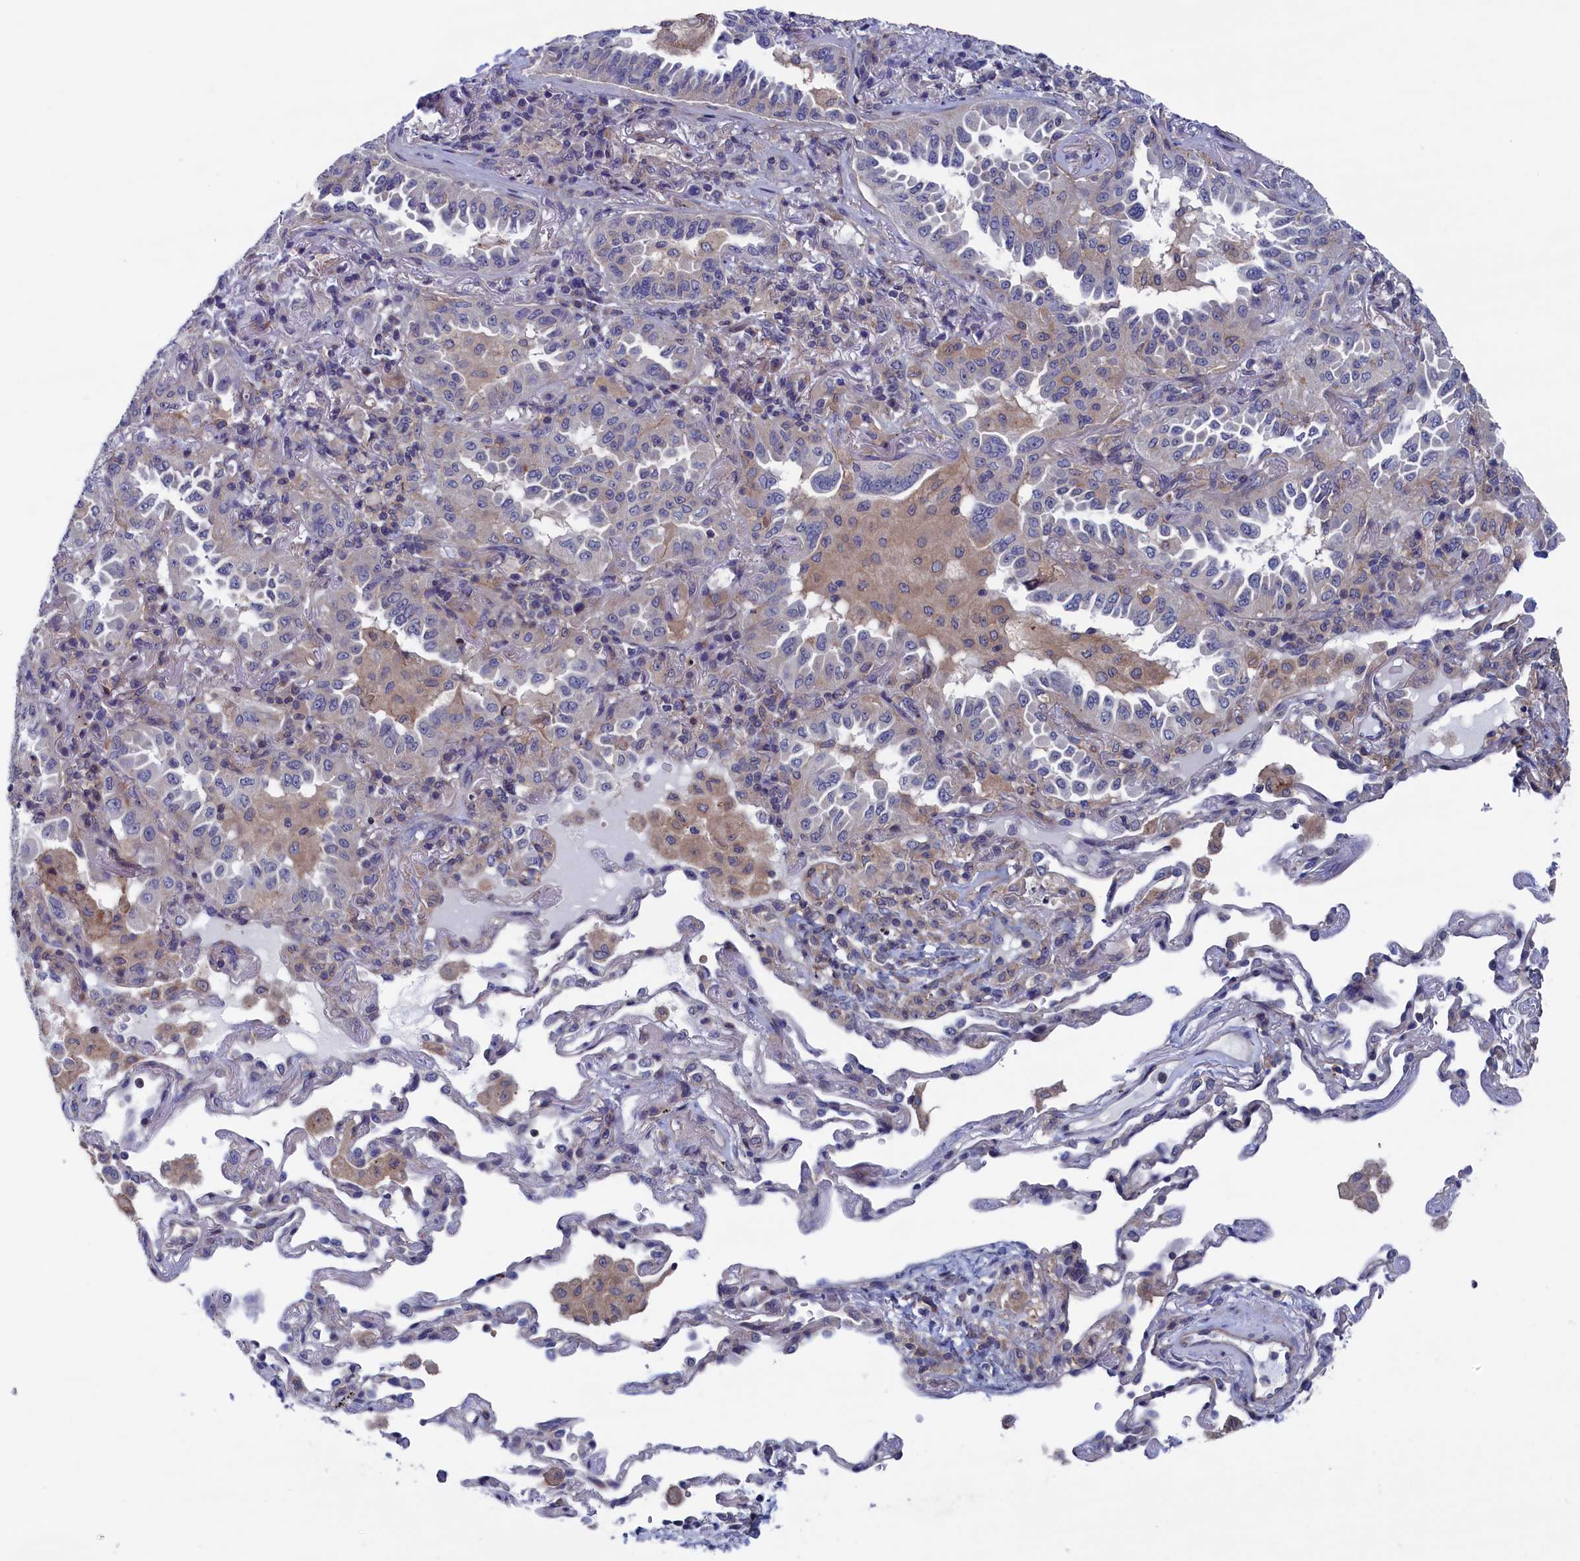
{"staining": {"intensity": "weak", "quantity": "<25%", "location": "cytoplasmic/membranous"}, "tissue": "lung cancer", "cell_type": "Tumor cells", "image_type": "cancer", "snomed": [{"axis": "morphology", "description": "Adenocarcinoma, NOS"}, {"axis": "topography", "description": "Lung"}], "caption": "Protein analysis of lung cancer (adenocarcinoma) demonstrates no significant staining in tumor cells.", "gene": "SPATA13", "patient": {"sex": "female", "age": 69}}